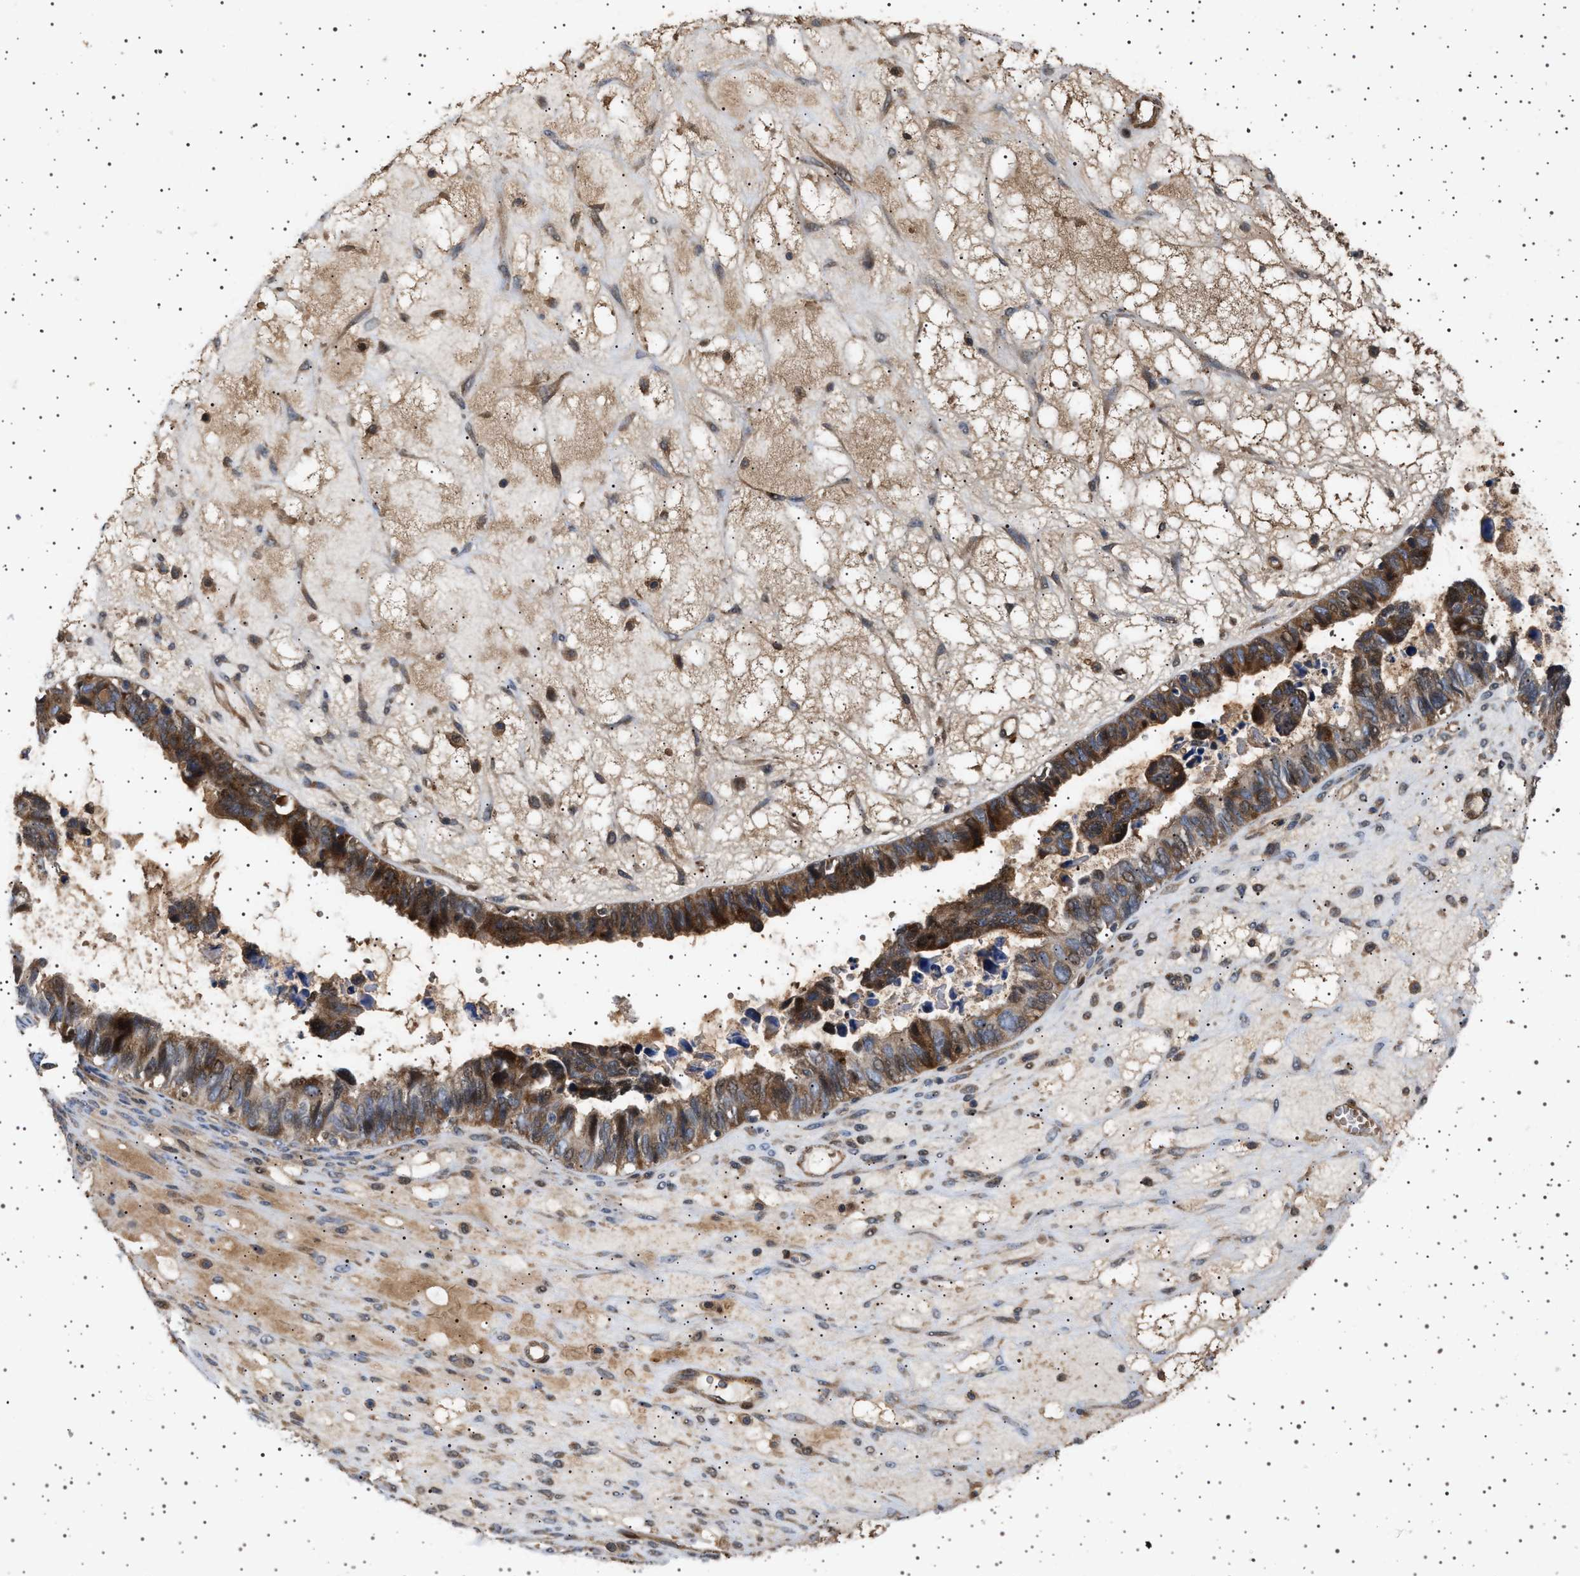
{"staining": {"intensity": "moderate", "quantity": ">75%", "location": "cytoplasmic/membranous"}, "tissue": "ovarian cancer", "cell_type": "Tumor cells", "image_type": "cancer", "snomed": [{"axis": "morphology", "description": "Cystadenocarcinoma, serous, NOS"}, {"axis": "topography", "description": "Ovary"}], "caption": "Immunohistochemistry photomicrograph of neoplastic tissue: ovarian cancer stained using immunohistochemistry exhibits medium levels of moderate protein expression localized specifically in the cytoplasmic/membranous of tumor cells, appearing as a cytoplasmic/membranous brown color.", "gene": "GUCY1B1", "patient": {"sex": "female", "age": 79}}